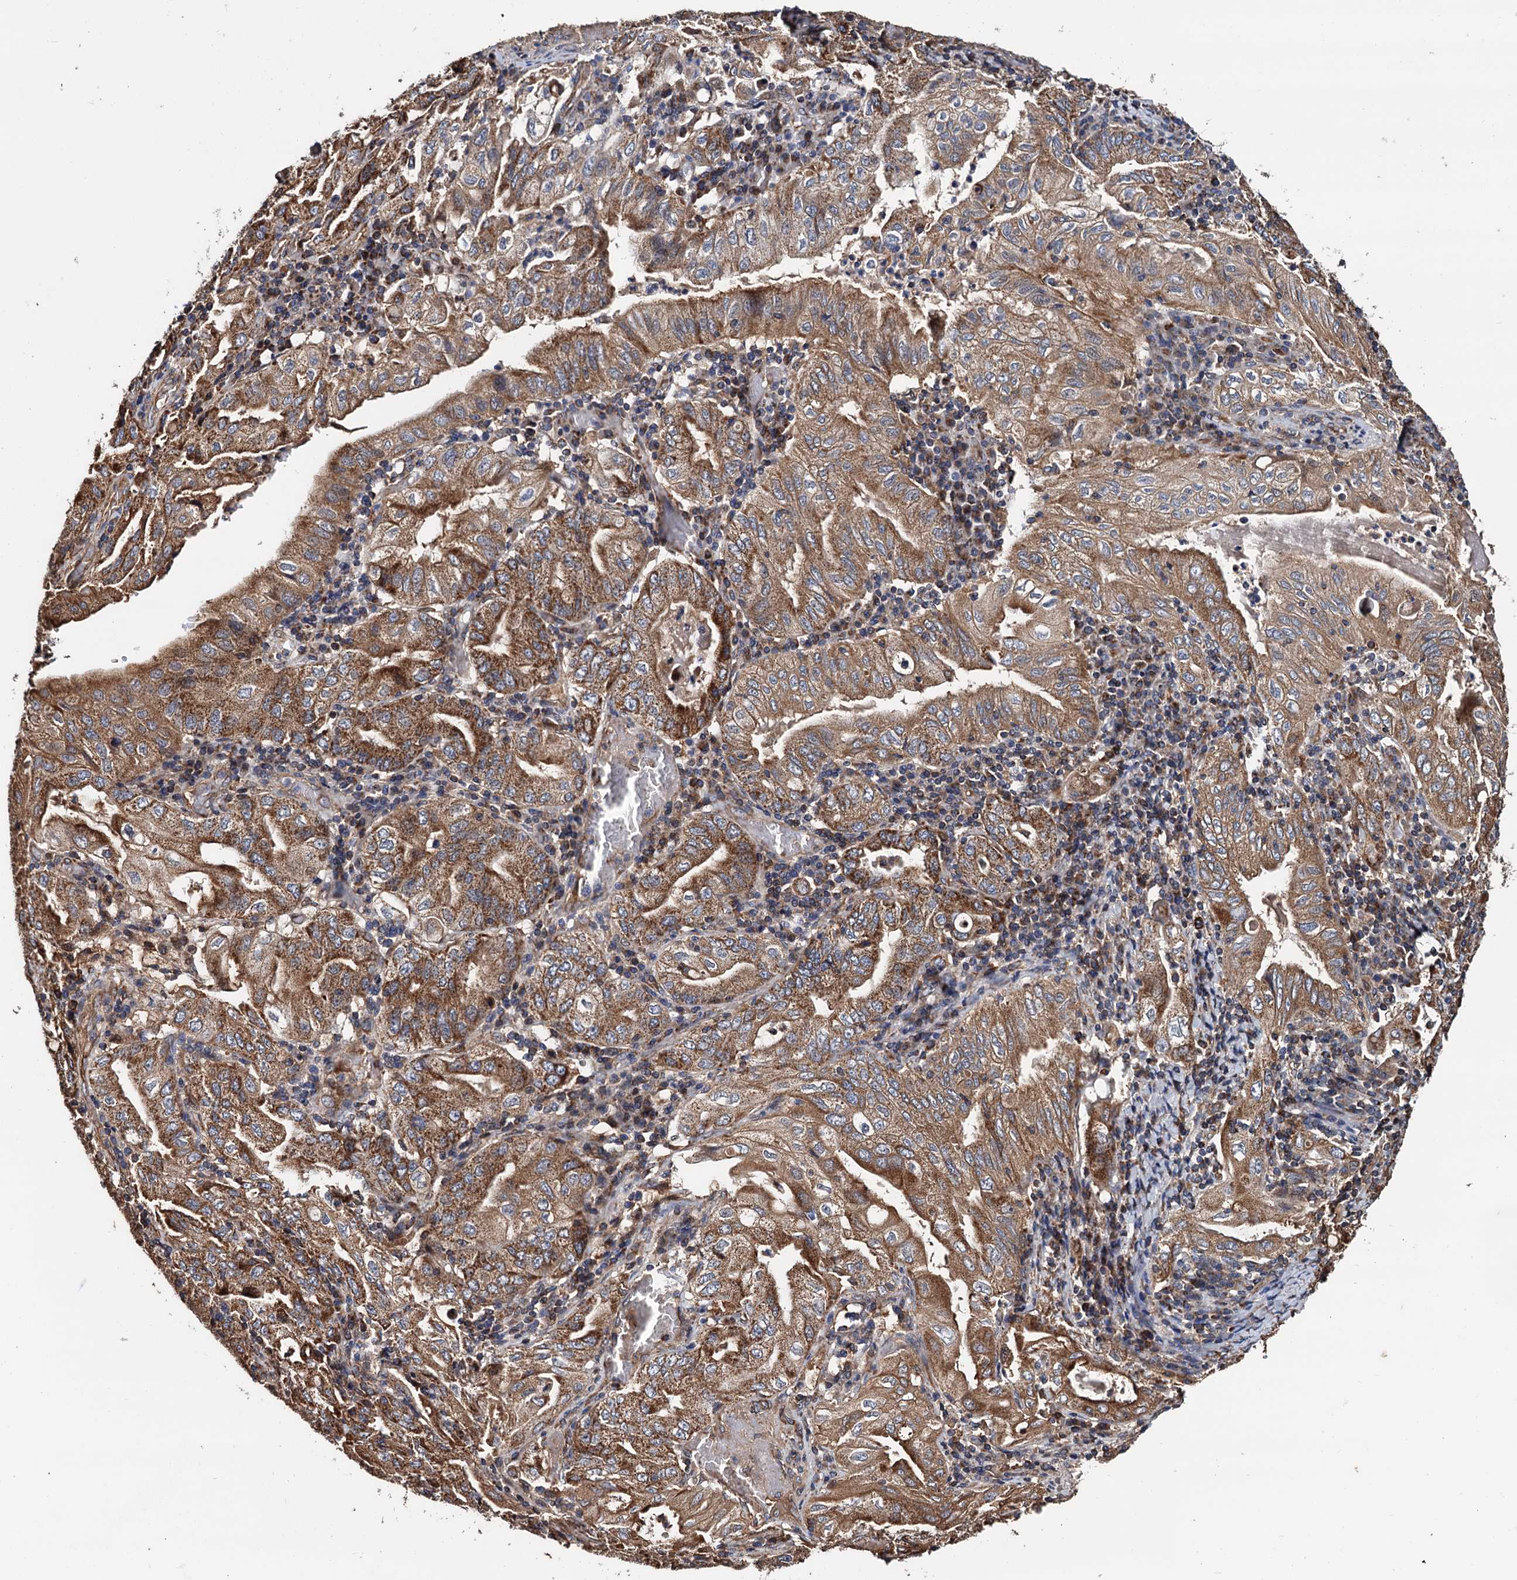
{"staining": {"intensity": "moderate", "quantity": ">75%", "location": "cytoplasmic/membranous"}, "tissue": "stomach cancer", "cell_type": "Tumor cells", "image_type": "cancer", "snomed": [{"axis": "morphology", "description": "Normal tissue, NOS"}, {"axis": "morphology", "description": "Adenocarcinoma, NOS"}, {"axis": "topography", "description": "Esophagus"}, {"axis": "topography", "description": "Stomach, upper"}, {"axis": "topography", "description": "Peripheral nerve tissue"}], "caption": "Adenocarcinoma (stomach) tissue demonstrates moderate cytoplasmic/membranous positivity in about >75% of tumor cells, visualized by immunohistochemistry.", "gene": "MRPL42", "patient": {"sex": "male", "age": 62}}